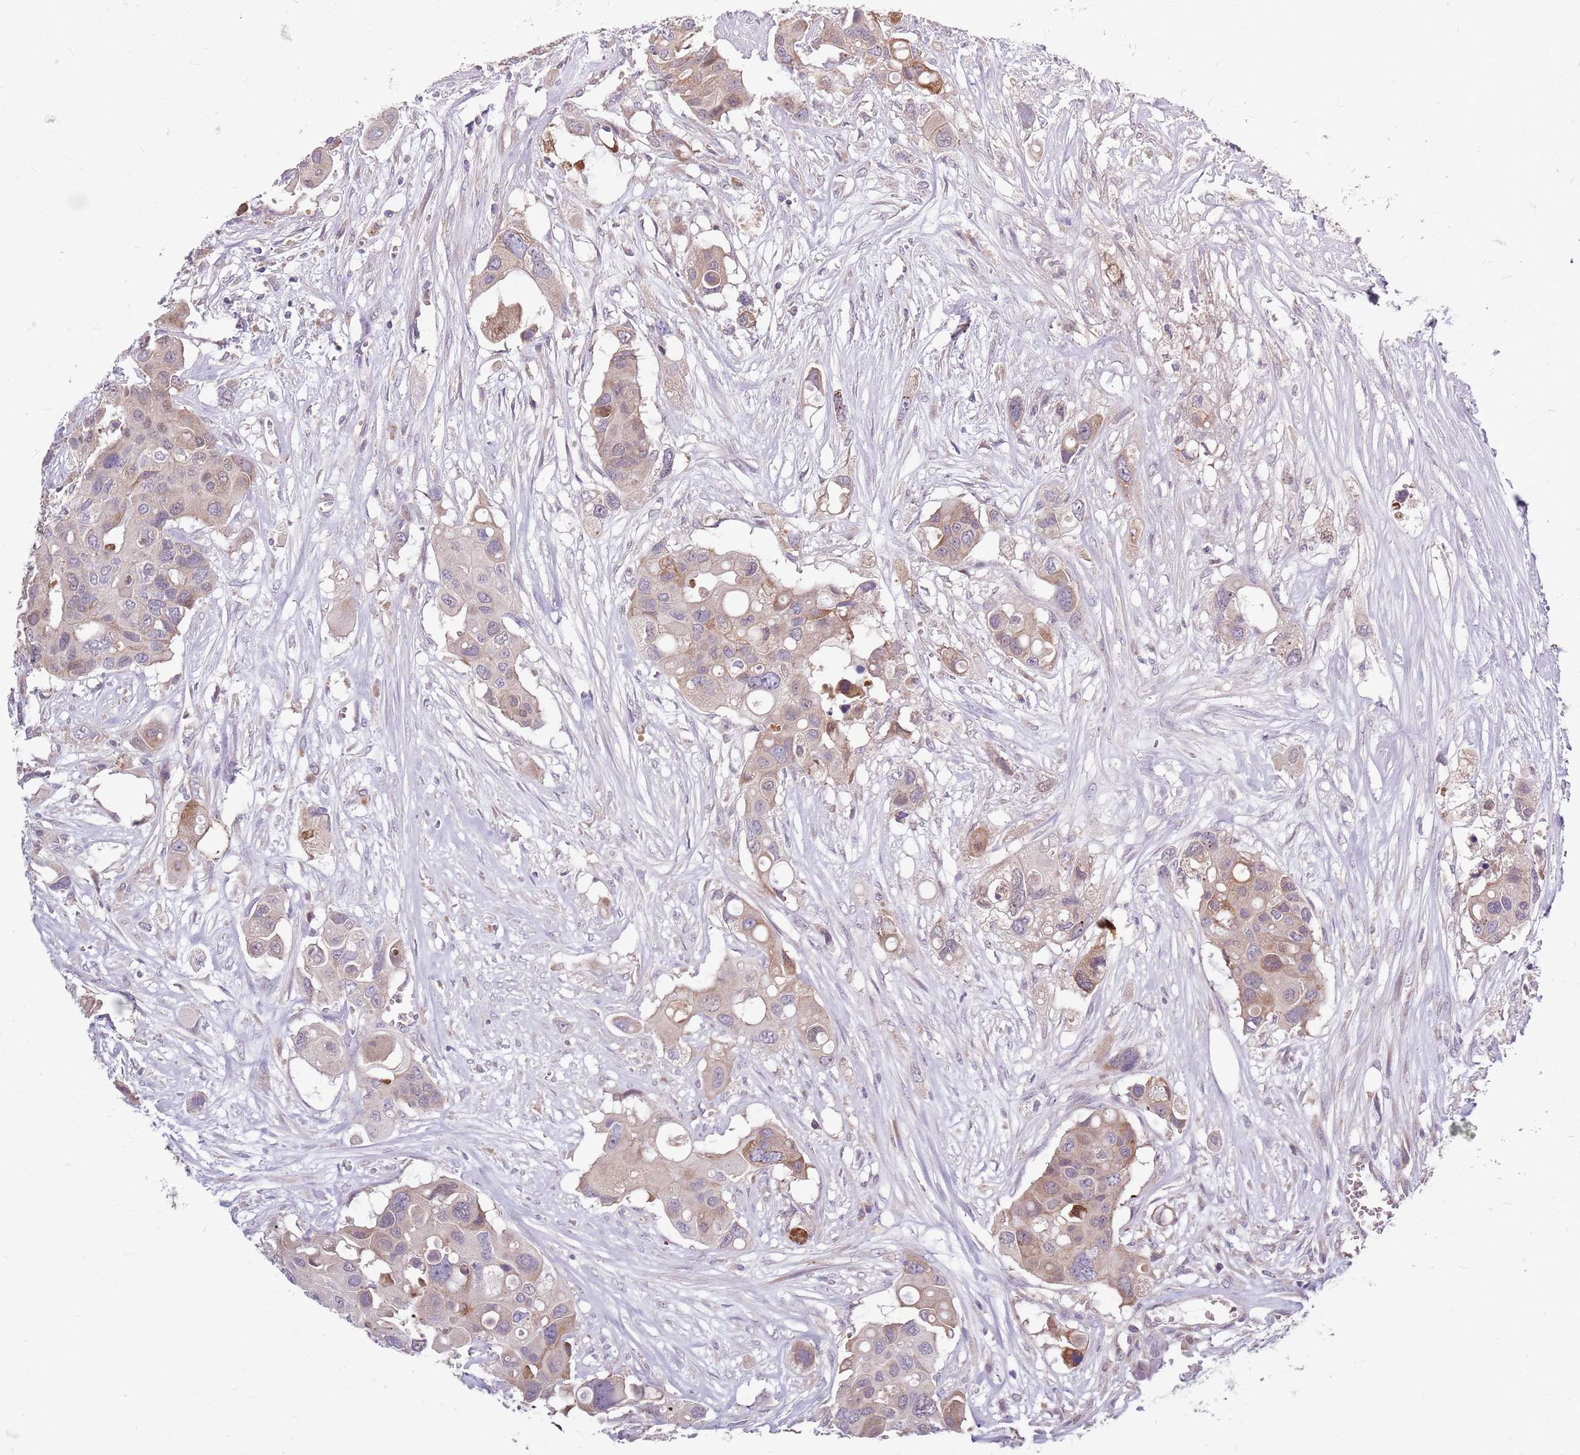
{"staining": {"intensity": "weak", "quantity": "25%-75%", "location": "cytoplasmic/membranous,nuclear"}, "tissue": "colorectal cancer", "cell_type": "Tumor cells", "image_type": "cancer", "snomed": [{"axis": "morphology", "description": "Adenocarcinoma, NOS"}, {"axis": "topography", "description": "Colon"}], "caption": "There is low levels of weak cytoplasmic/membranous and nuclear expression in tumor cells of colorectal cancer, as demonstrated by immunohistochemical staining (brown color).", "gene": "PPP1R27", "patient": {"sex": "male", "age": 77}}